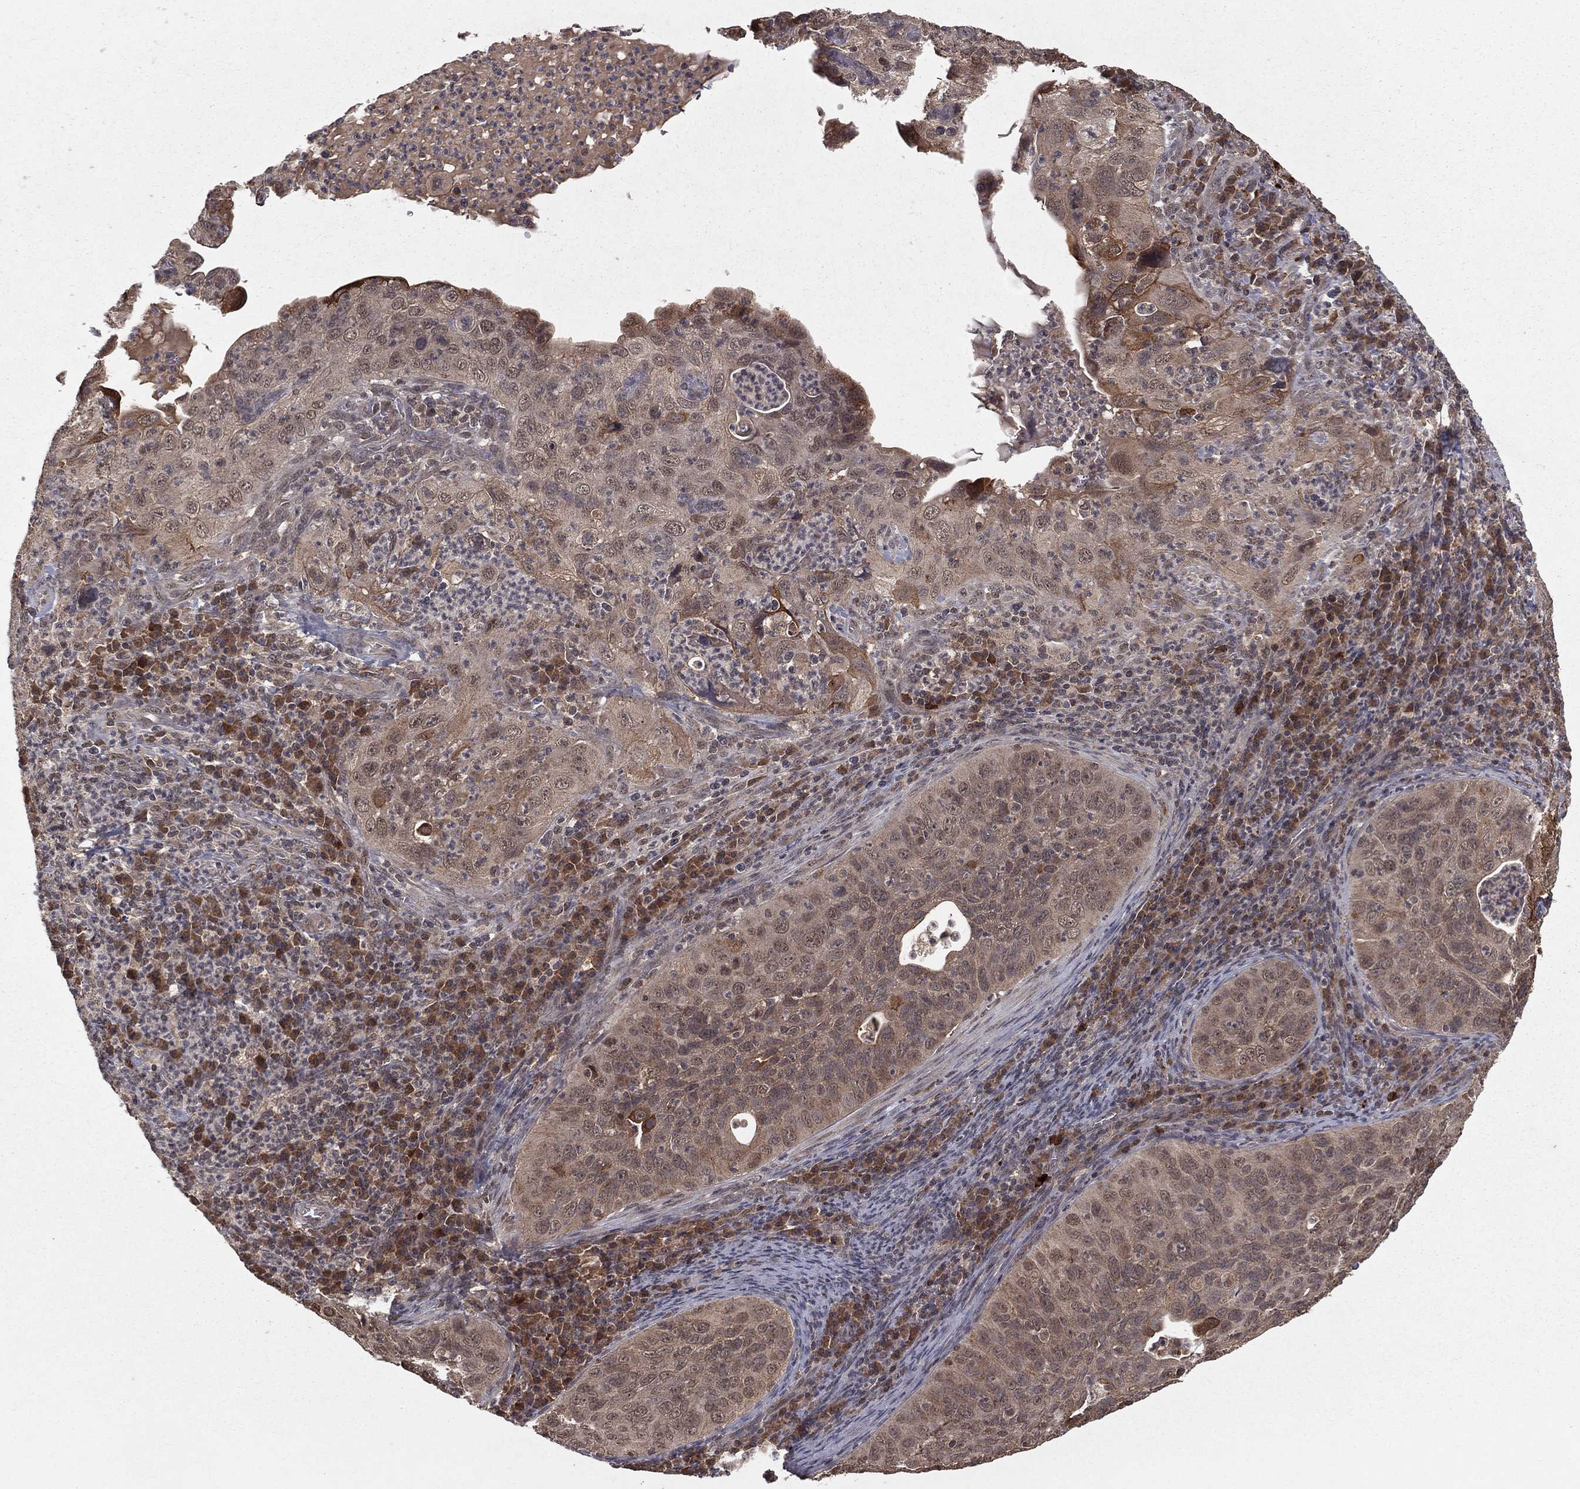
{"staining": {"intensity": "weak", "quantity": "25%-75%", "location": "cytoplasmic/membranous"}, "tissue": "cervical cancer", "cell_type": "Tumor cells", "image_type": "cancer", "snomed": [{"axis": "morphology", "description": "Squamous cell carcinoma, NOS"}, {"axis": "topography", "description": "Cervix"}], "caption": "Weak cytoplasmic/membranous staining for a protein is present in about 25%-75% of tumor cells of cervical cancer using IHC.", "gene": "ZDHHC15", "patient": {"sex": "female", "age": 26}}